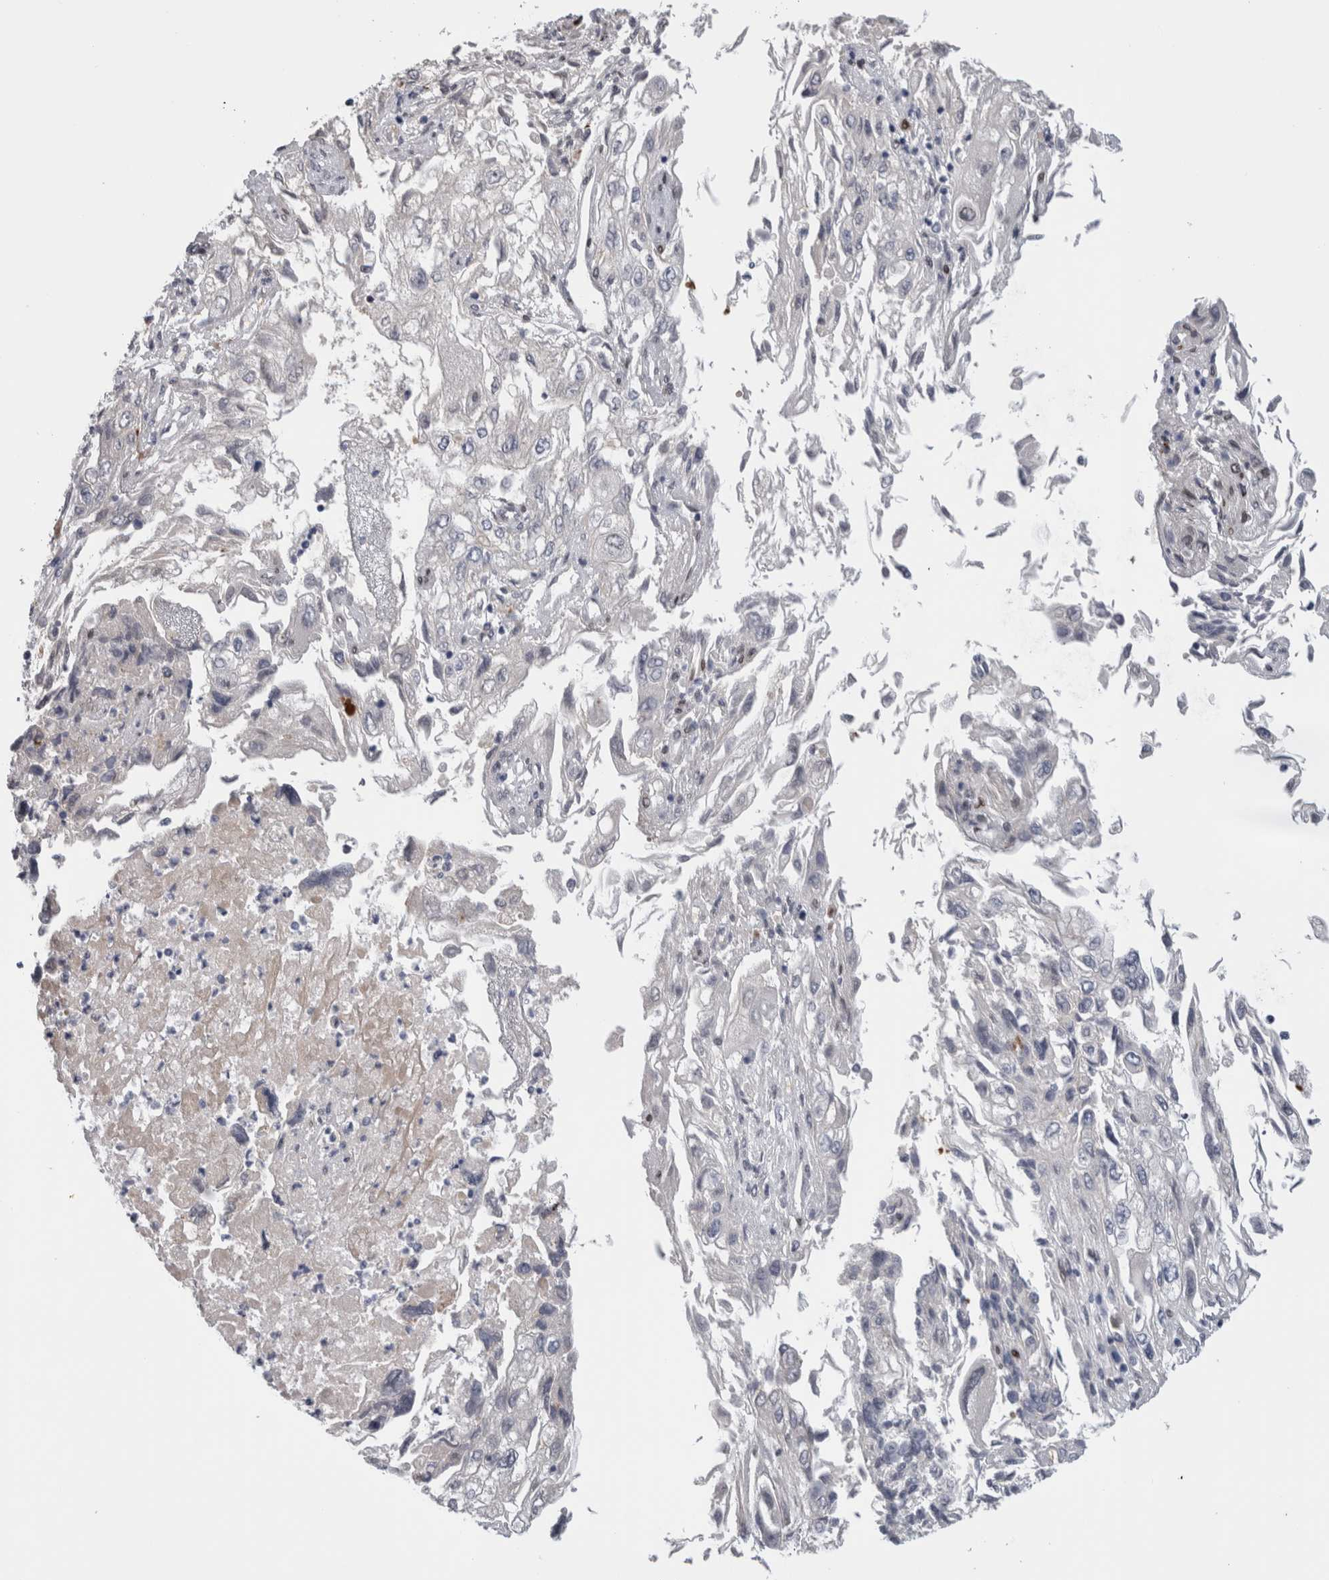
{"staining": {"intensity": "negative", "quantity": "none", "location": "none"}, "tissue": "endometrial cancer", "cell_type": "Tumor cells", "image_type": "cancer", "snomed": [{"axis": "morphology", "description": "Adenocarcinoma, NOS"}, {"axis": "topography", "description": "Endometrium"}], "caption": "DAB immunohistochemical staining of human endometrial cancer (adenocarcinoma) shows no significant staining in tumor cells.", "gene": "DMTN", "patient": {"sex": "female", "age": 49}}